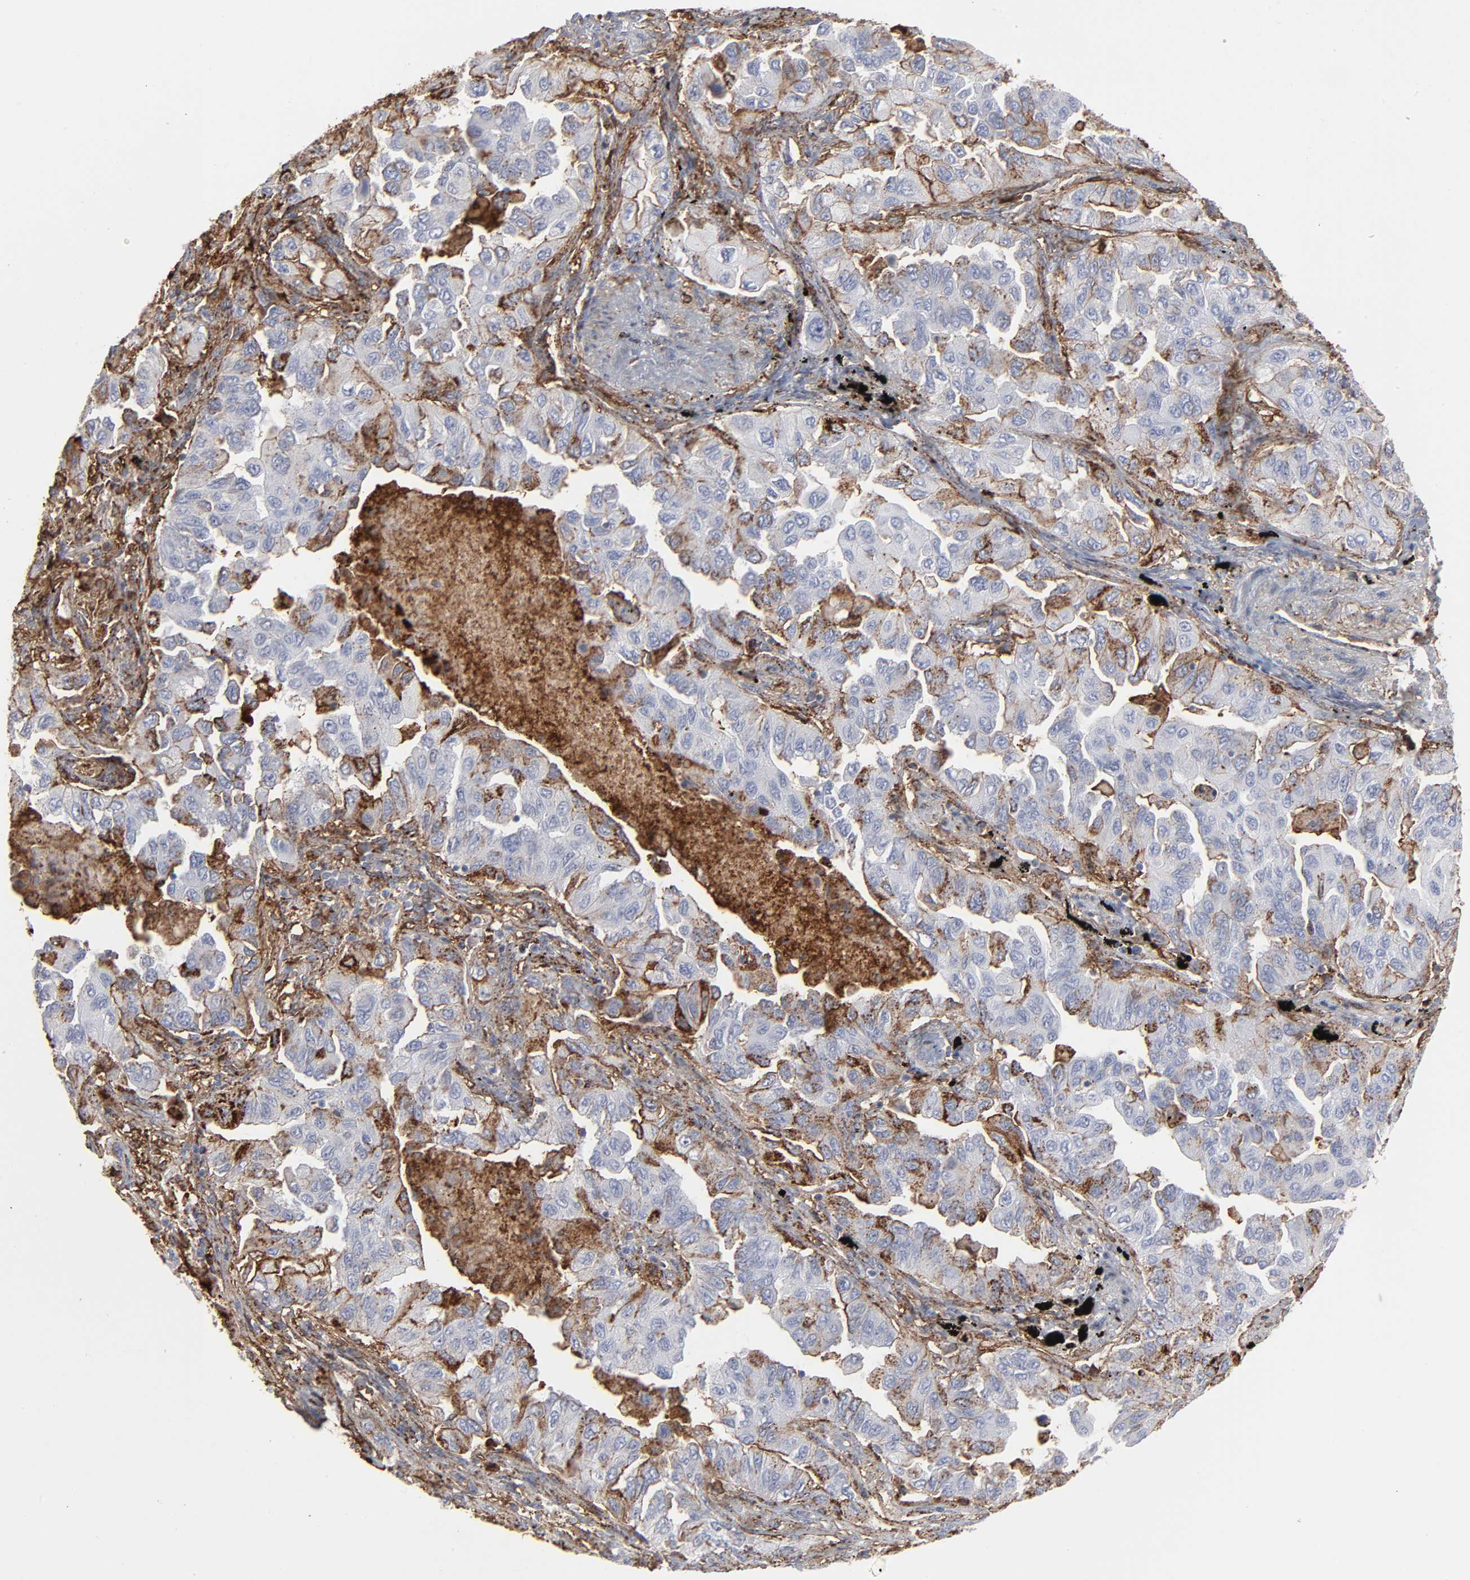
{"staining": {"intensity": "moderate", "quantity": "25%-75%", "location": "cytoplasmic/membranous"}, "tissue": "lung cancer", "cell_type": "Tumor cells", "image_type": "cancer", "snomed": [{"axis": "morphology", "description": "Adenocarcinoma, NOS"}, {"axis": "topography", "description": "Lung"}], "caption": "DAB (3,3'-diaminobenzidine) immunohistochemical staining of lung cancer exhibits moderate cytoplasmic/membranous protein staining in approximately 25%-75% of tumor cells.", "gene": "ANXA5", "patient": {"sex": "female", "age": 65}}